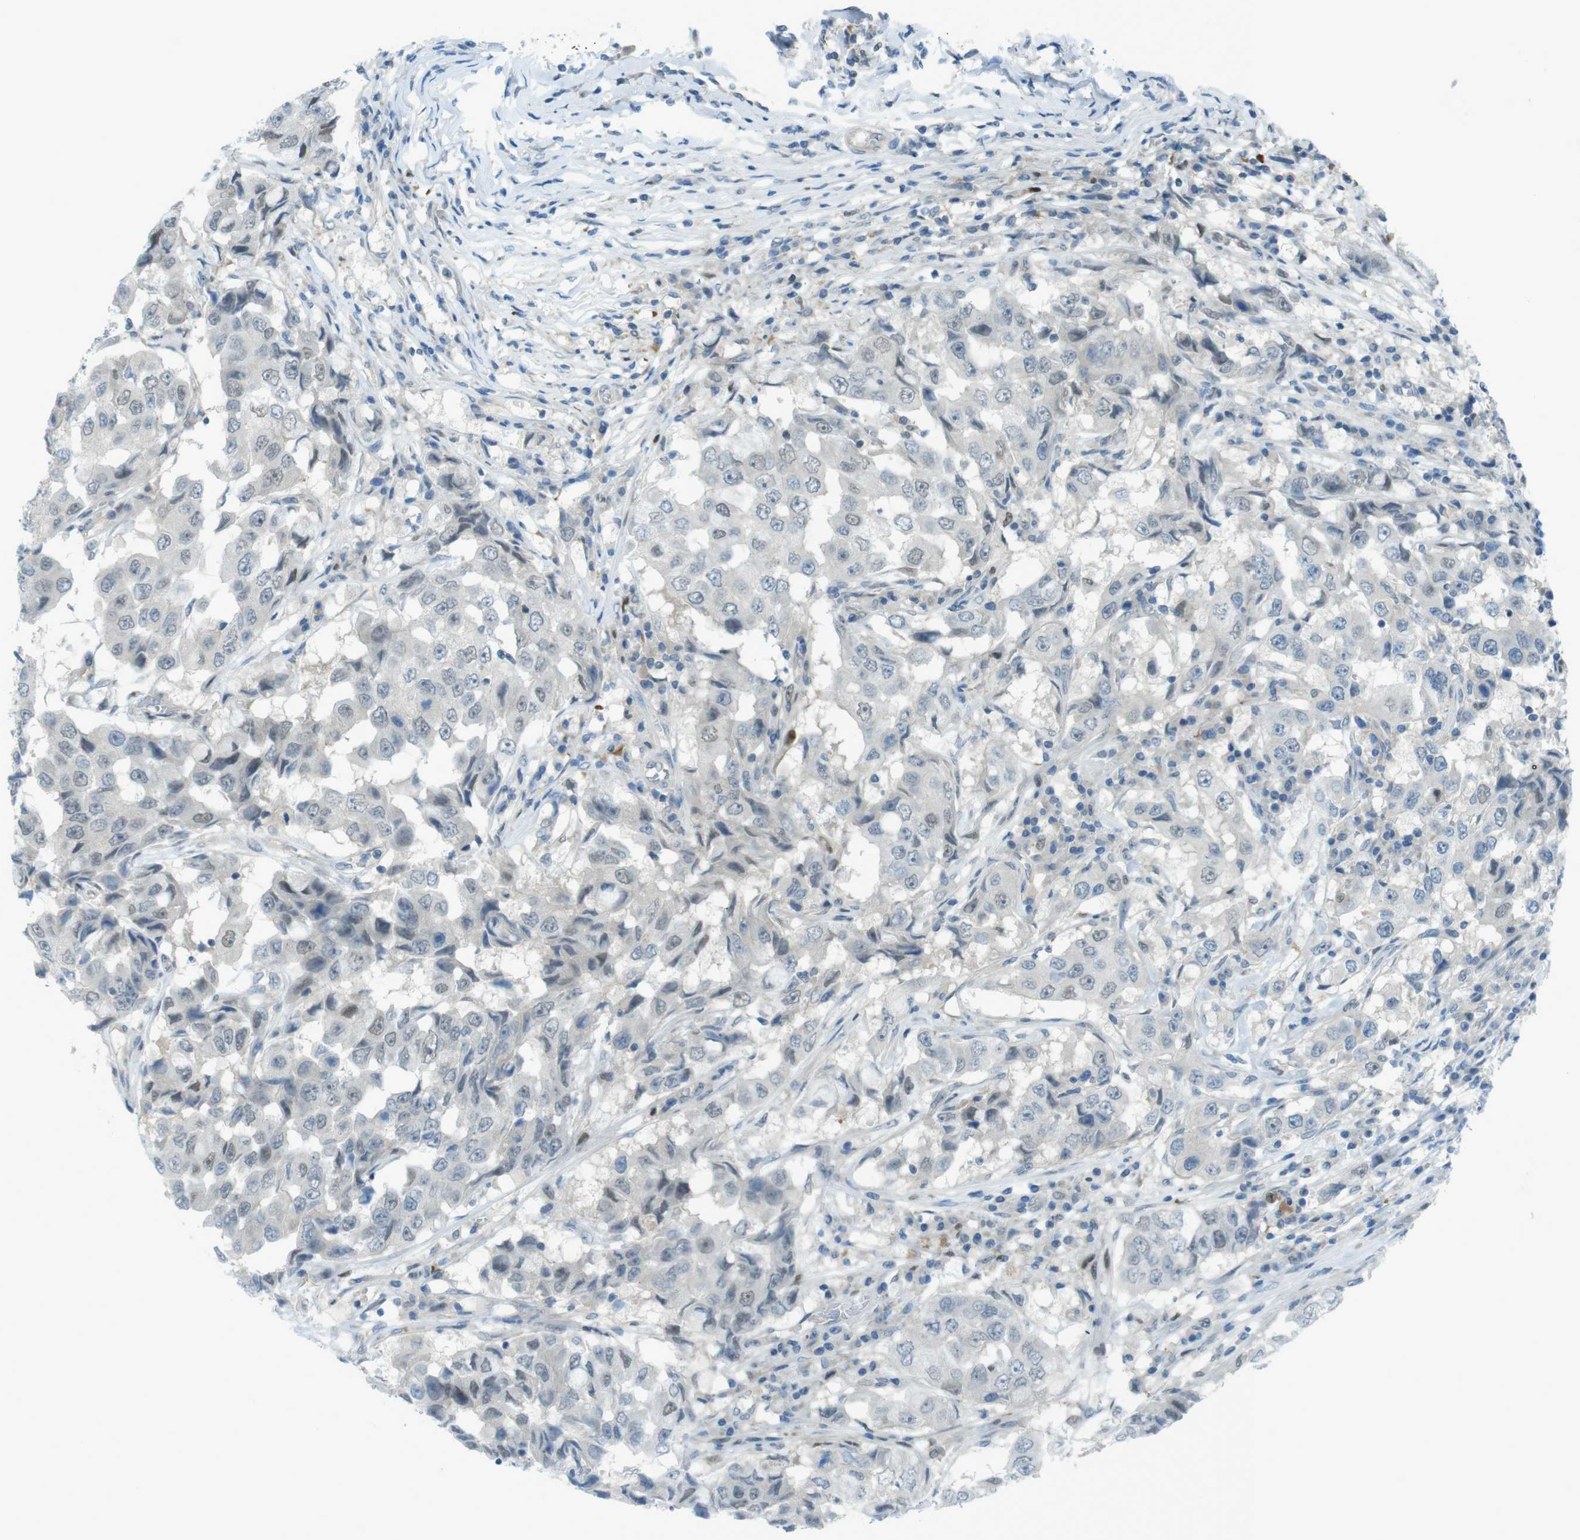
{"staining": {"intensity": "weak", "quantity": "<25%", "location": "nuclear"}, "tissue": "breast cancer", "cell_type": "Tumor cells", "image_type": "cancer", "snomed": [{"axis": "morphology", "description": "Duct carcinoma"}, {"axis": "topography", "description": "Breast"}], "caption": "Human breast cancer stained for a protein using immunohistochemistry (IHC) shows no staining in tumor cells.", "gene": "ZDHHC20", "patient": {"sex": "female", "age": 27}}